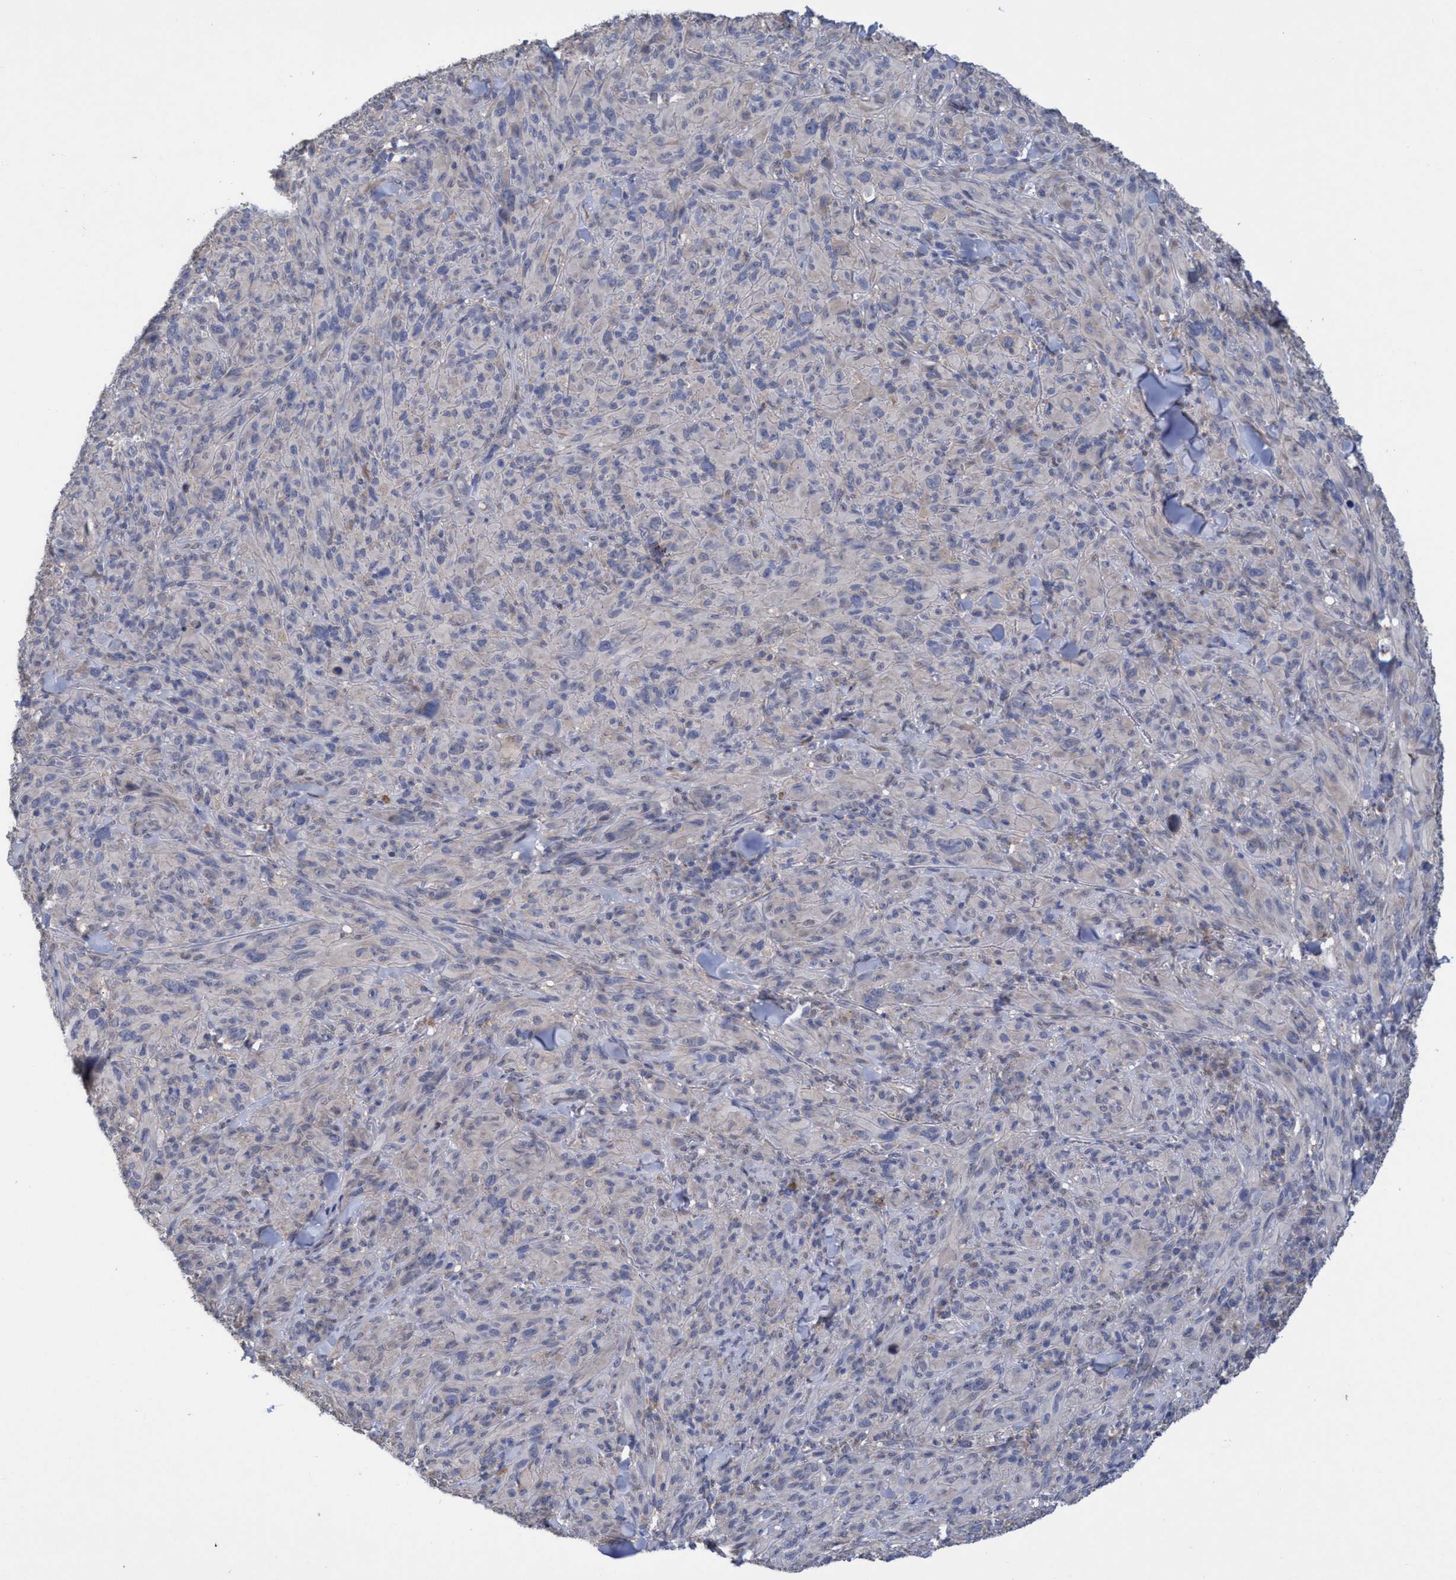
{"staining": {"intensity": "negative", "quantity": "none", "location": "none"}, "tissue": "melanoma", "cell_type": "Tumor cells", "image_type": "cancer", "snomed": [{"axis": "morphology", "description": "Malignant melanoma, NOS"}, {"axis": "topography", "description": "Skin of head"}], "caption": "IHC of malignant melanoma demonstrates no positivity in tumor cells.", "gene": "SEMA4D", "patient": {"sex": "male", "age": 96}}